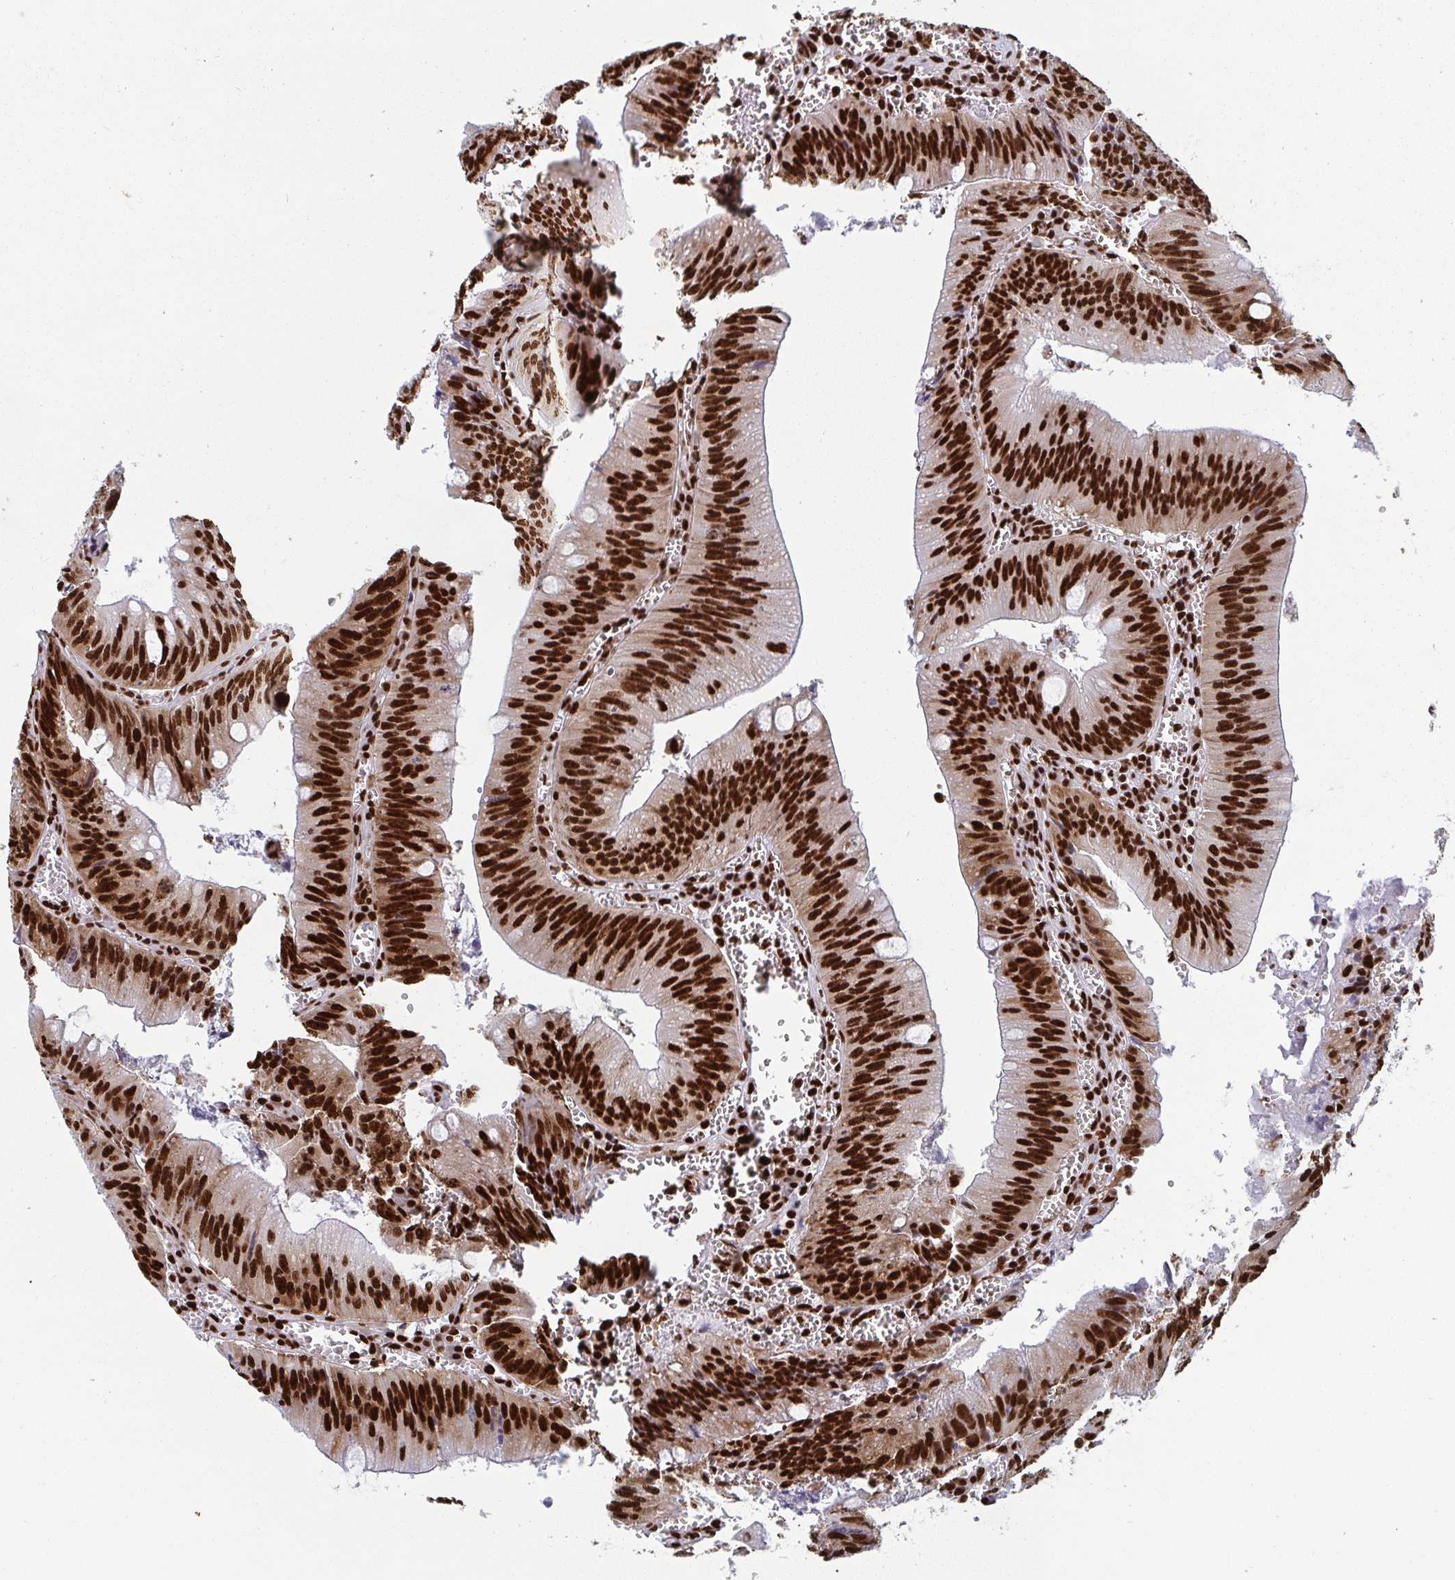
{"staining": {"intensity": "strong", "quantity": ">75%", "location": "nuclear"}, "tissue": "colorectal cancer", "cell_type": "Tumor cells", "image_type": "cancer", "snomed": [{"axis": "morphology", "description": "Adenocarcinoma, NOS"}, {"axis": "topography", "description": "Rectum"}], "caption": "IHC micrograph of neoplastic tissue: colorectal cancer stained using IHC exhibits high levels of strong protein expression localized specifically in the nuclear of tumor cells, appearing as a nuclear brown color.", "gene": "GAR1", "patient": {"sex": "female", "age": 81}}